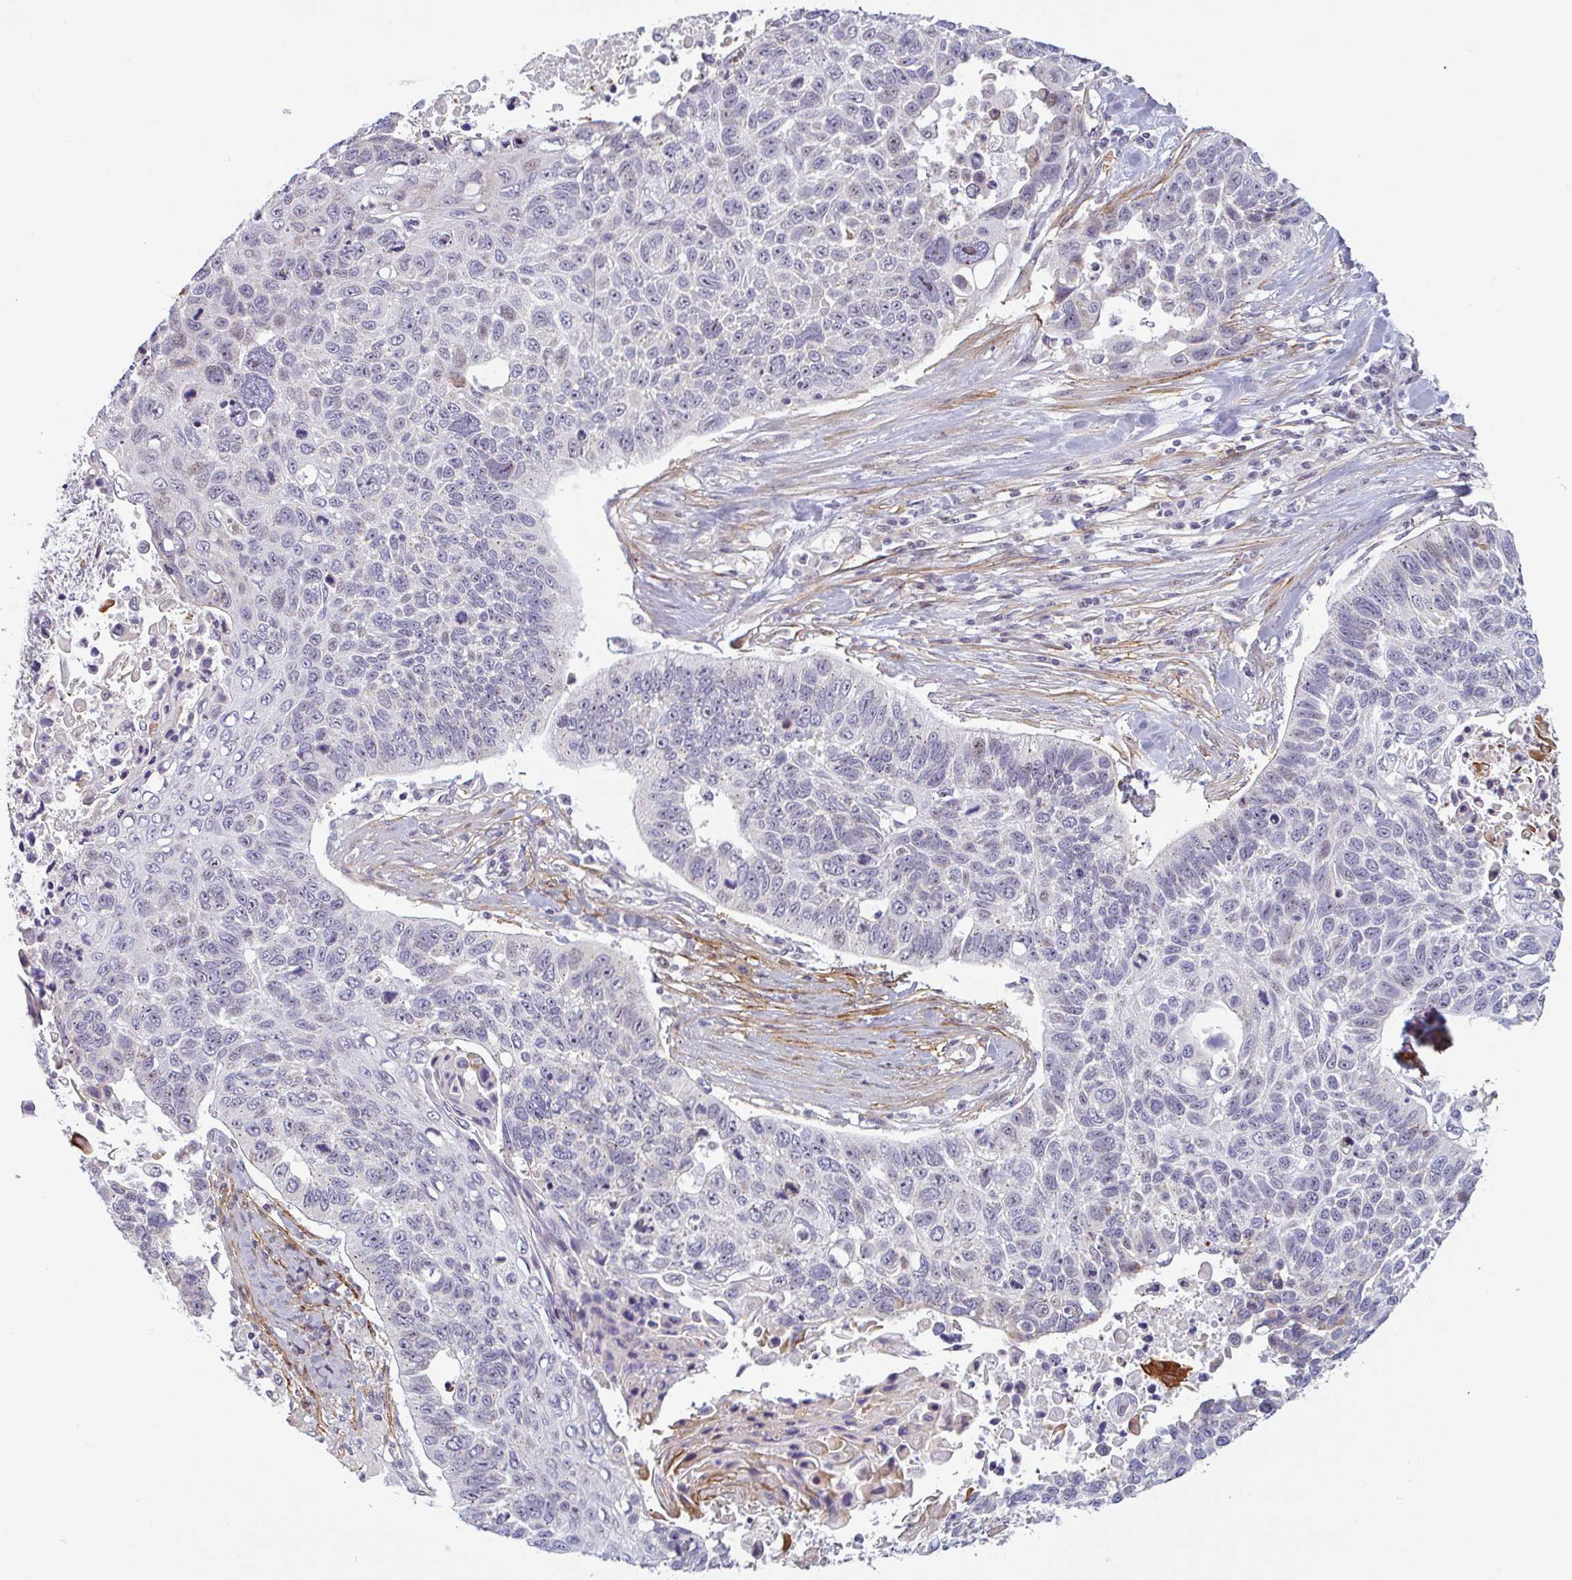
{"staining": {"intensity": "negative", "quantity": "none", "location": "none"}, "tissue": "lung cancer", "cell_type": "Tumor cells", "image_type": "cancer", "snomed": [{"axis": "morphology", "description": "Squamous cell carcinoma, NOS"}, {"axis": "topography", "description": "Lung"}], "caption": "An IHC image of lung cancer is shown. There is no staining in tumor cells of lung cancer.", "gene": "TMEM119", "patient": {"sex": "male", "age": 62}}